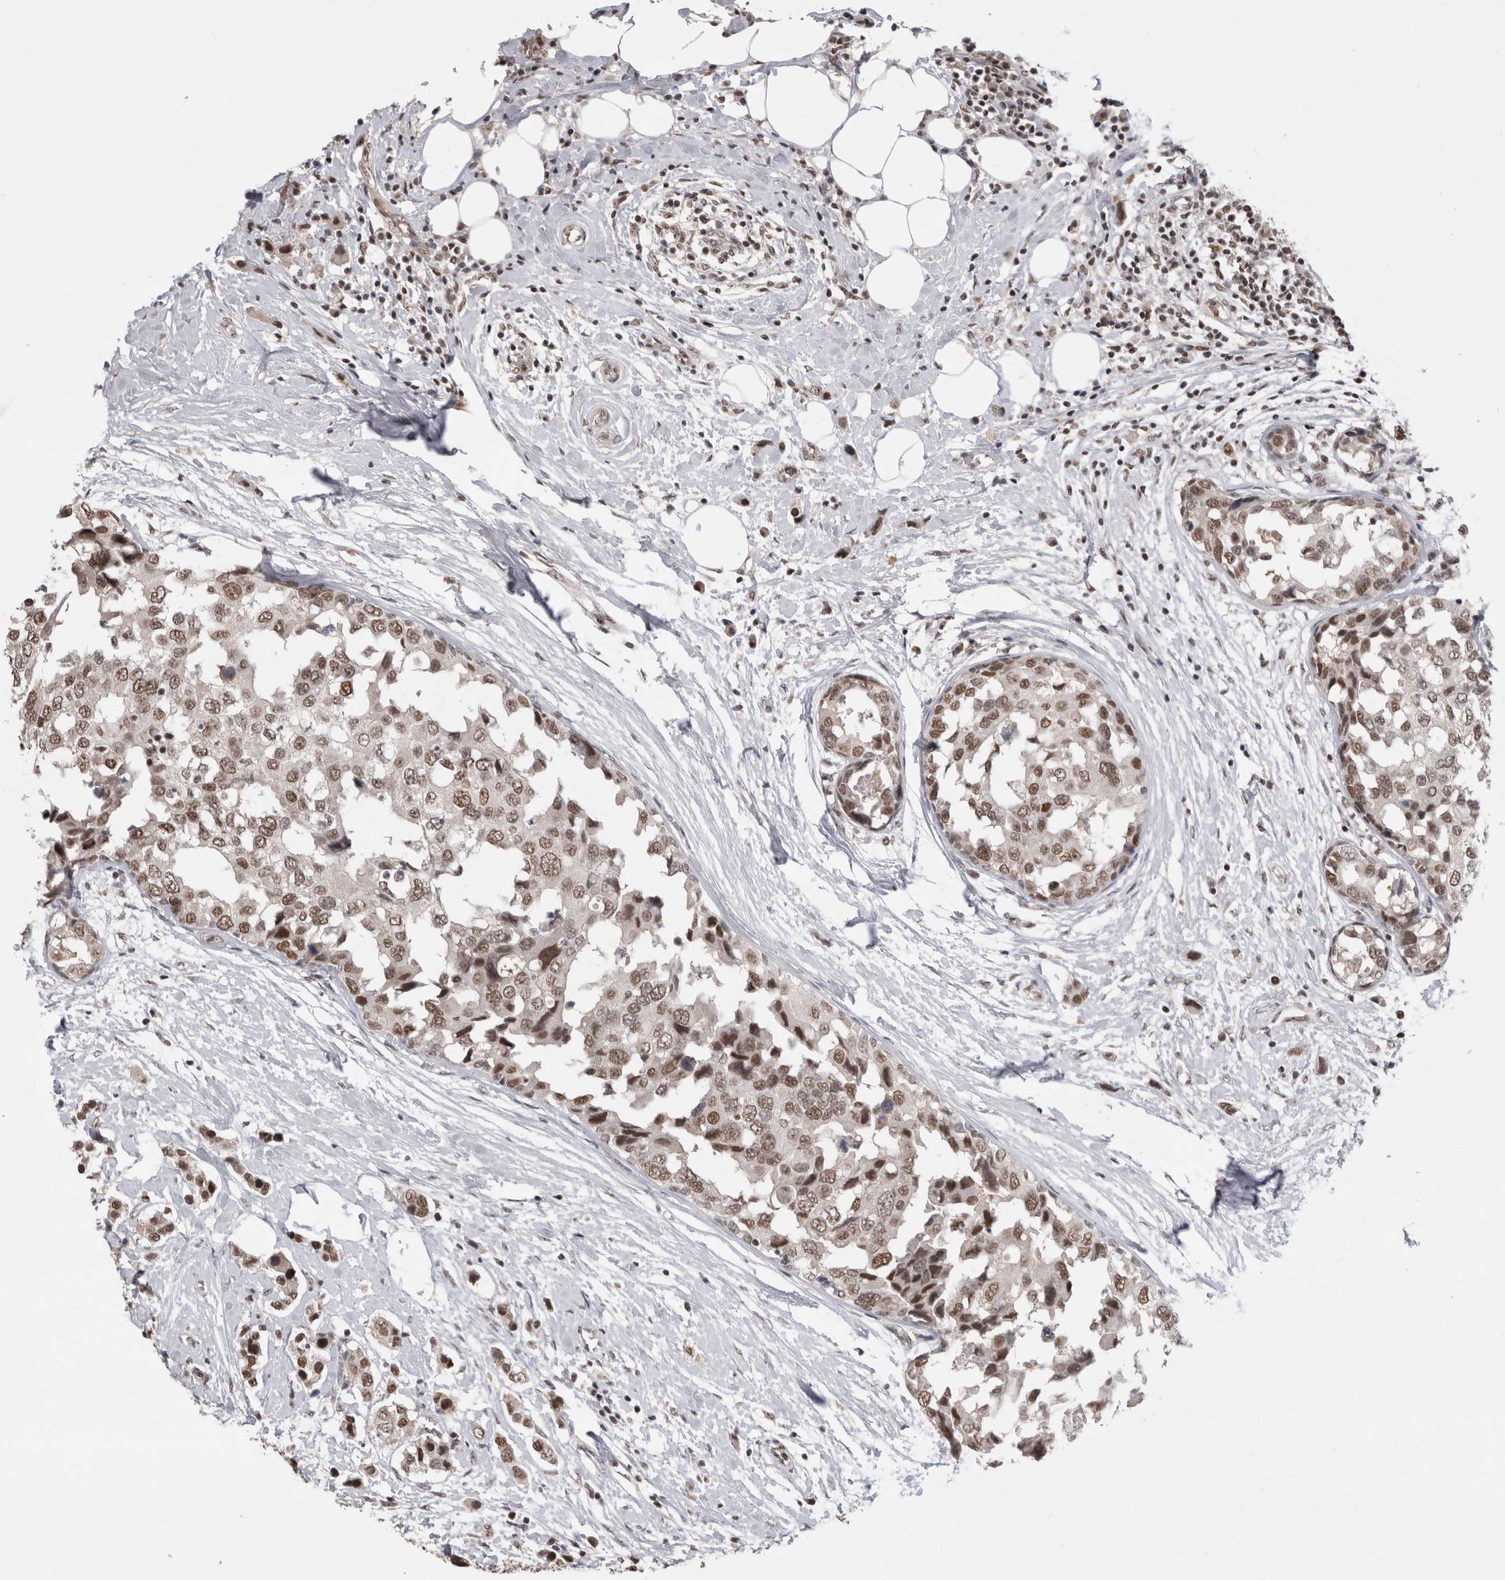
{"staining": {"intensity": "moderate", "quantity": ">75%", "location": "nuclear"}, "tissue": "breast cancer", "cell_type": "Tumor cells", "image_type": "cancer", "snomed": [{"axis": "morphology", "description": "Normal tissue, NOS"}, {"axis": "morphology", "description": "Duct carcinoma"}, {"axis": "topography", "description": "Breast"}], "caption": "IHC (DAB (3,3'-diaminobenzidine)) staining of intraductal carcinoma (breast) demonstrates moderate nuclear protein expression in approximately >75% of tumor cells.", "gene": "DAXX", "patient": {"sex": "female", "age": 50}}